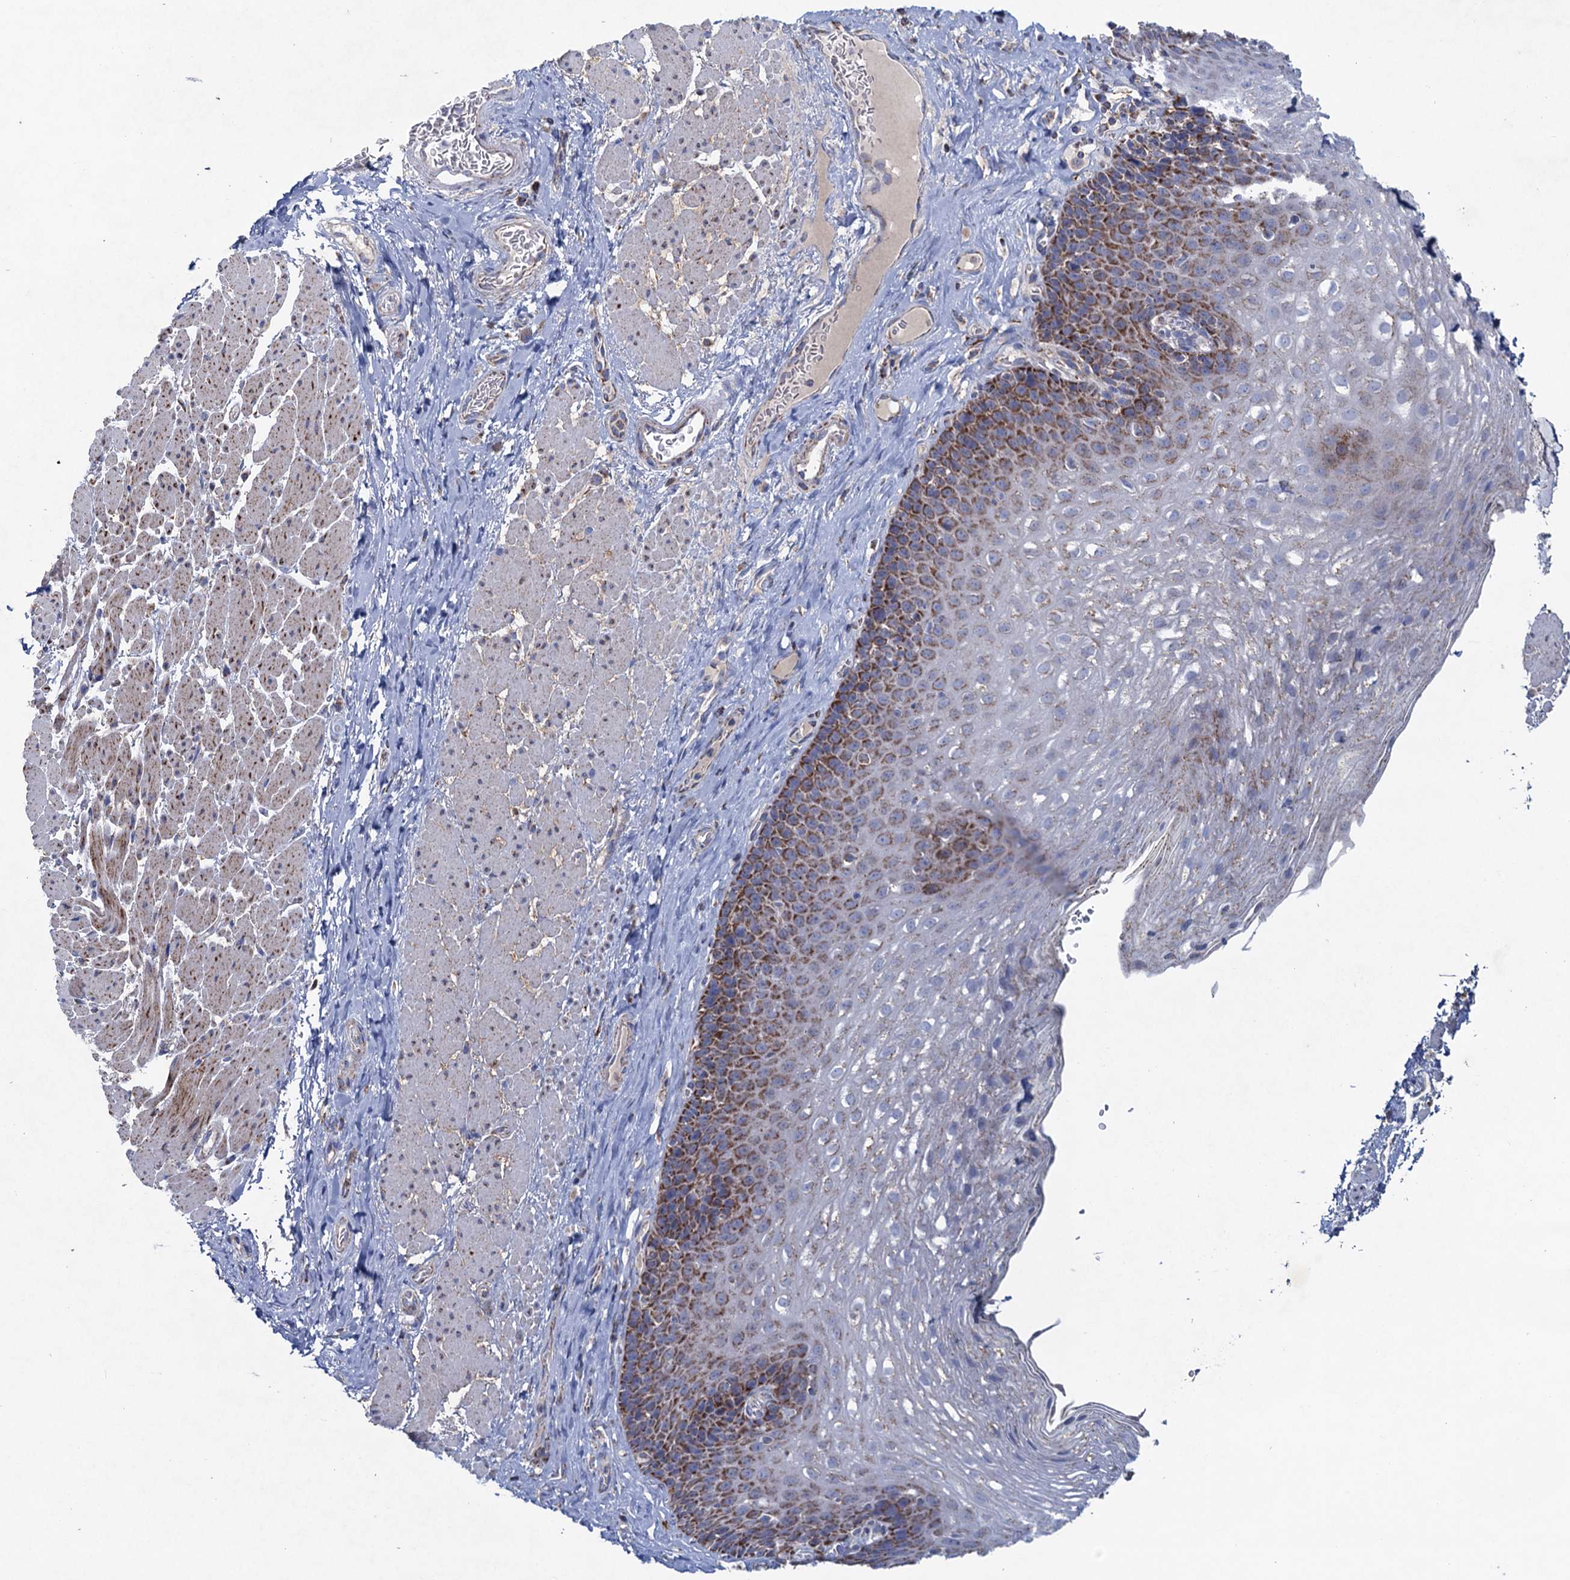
{"staining": {"intensity": "strong", "quantity": ">75%", "location": "cytoplasmic/membranous"}, "tissue": "esophagus", "cell_type": "Squamous epithelial cells", "image_type": "normal", "snomed": [{"axis": "morphology", "description": "Normal tissue, NOS"}, {"axis": "topography", "description": "Esophagus"}], "caption": "Immunohistochemistry (IHC) (DAB) staining of benign human esophagus exhibits strong cytoplasmic/membranous protein expression in about >75% of squamous epithelial cells. (DAB (3,3'-diaminobenzidine) IHC with brightfield microscopy, high magnification).", "gene": "GTPBP3", "patient": {"sex": "female", "age": 66}}